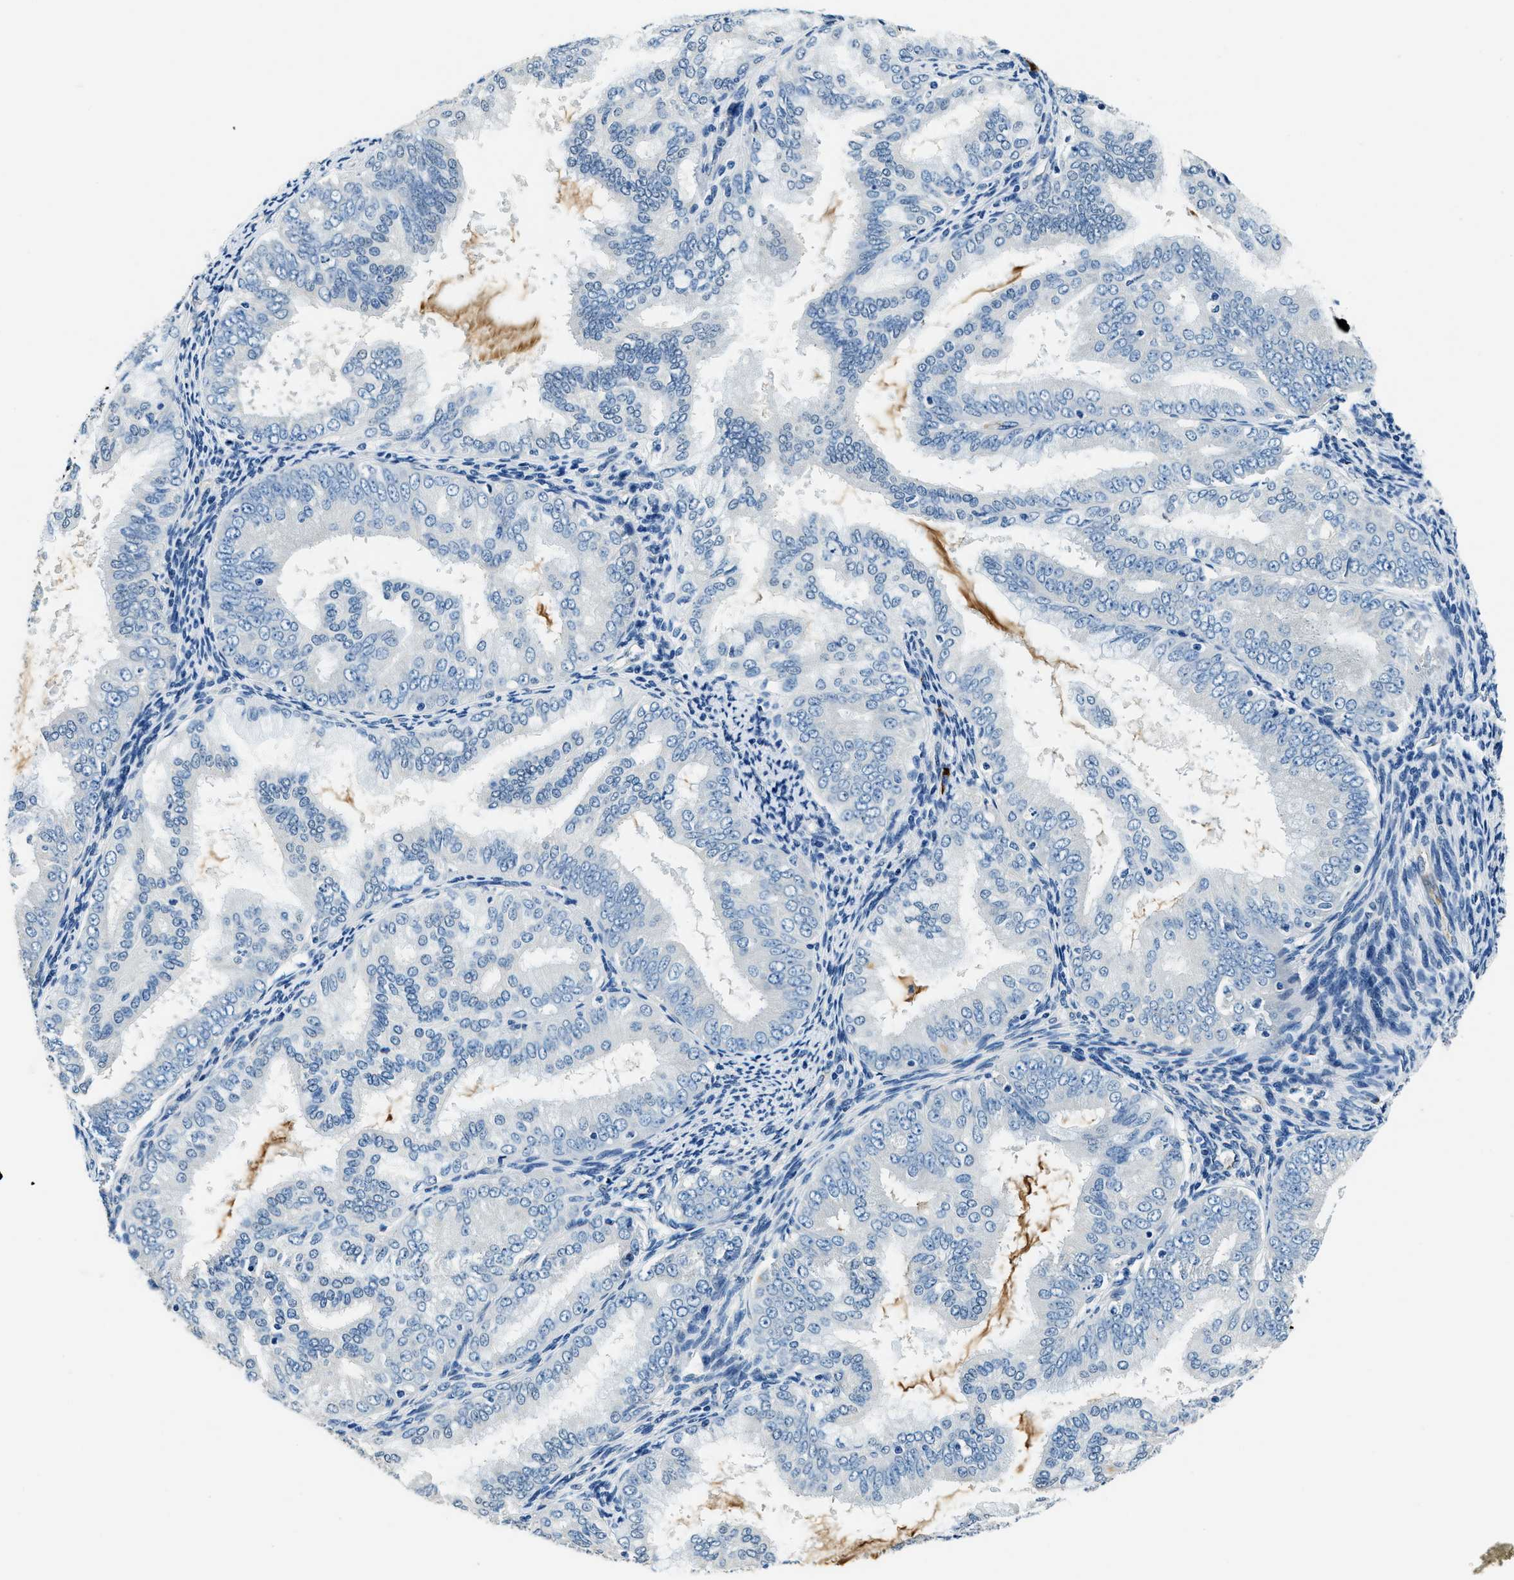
{"staining": {"intensity": "negative", "quantity": "none", "location": "none"}, "tissue": "endometrial cancer", "cell_type": "Tumor cells", "image_type": "cancer", "snomed": [{"axis": "morphology", "description": "Adenocarcinoma, NOS"}, {"axis": "topography", "description": "Endometrium"}], "caption": "An immunohistochemistry micrograph of endometrial cancer (adenocarcinoma) is shown. There is no staining in tumor cells of endometrial cancer (adenocarcinoma). (Stains: DAB IHC with hematoxylin counter stain, Microscopy: brightfield microscopy at high magnification).", "gene": "TMEM186", "patient": {"sex": "female", "age": 63}}